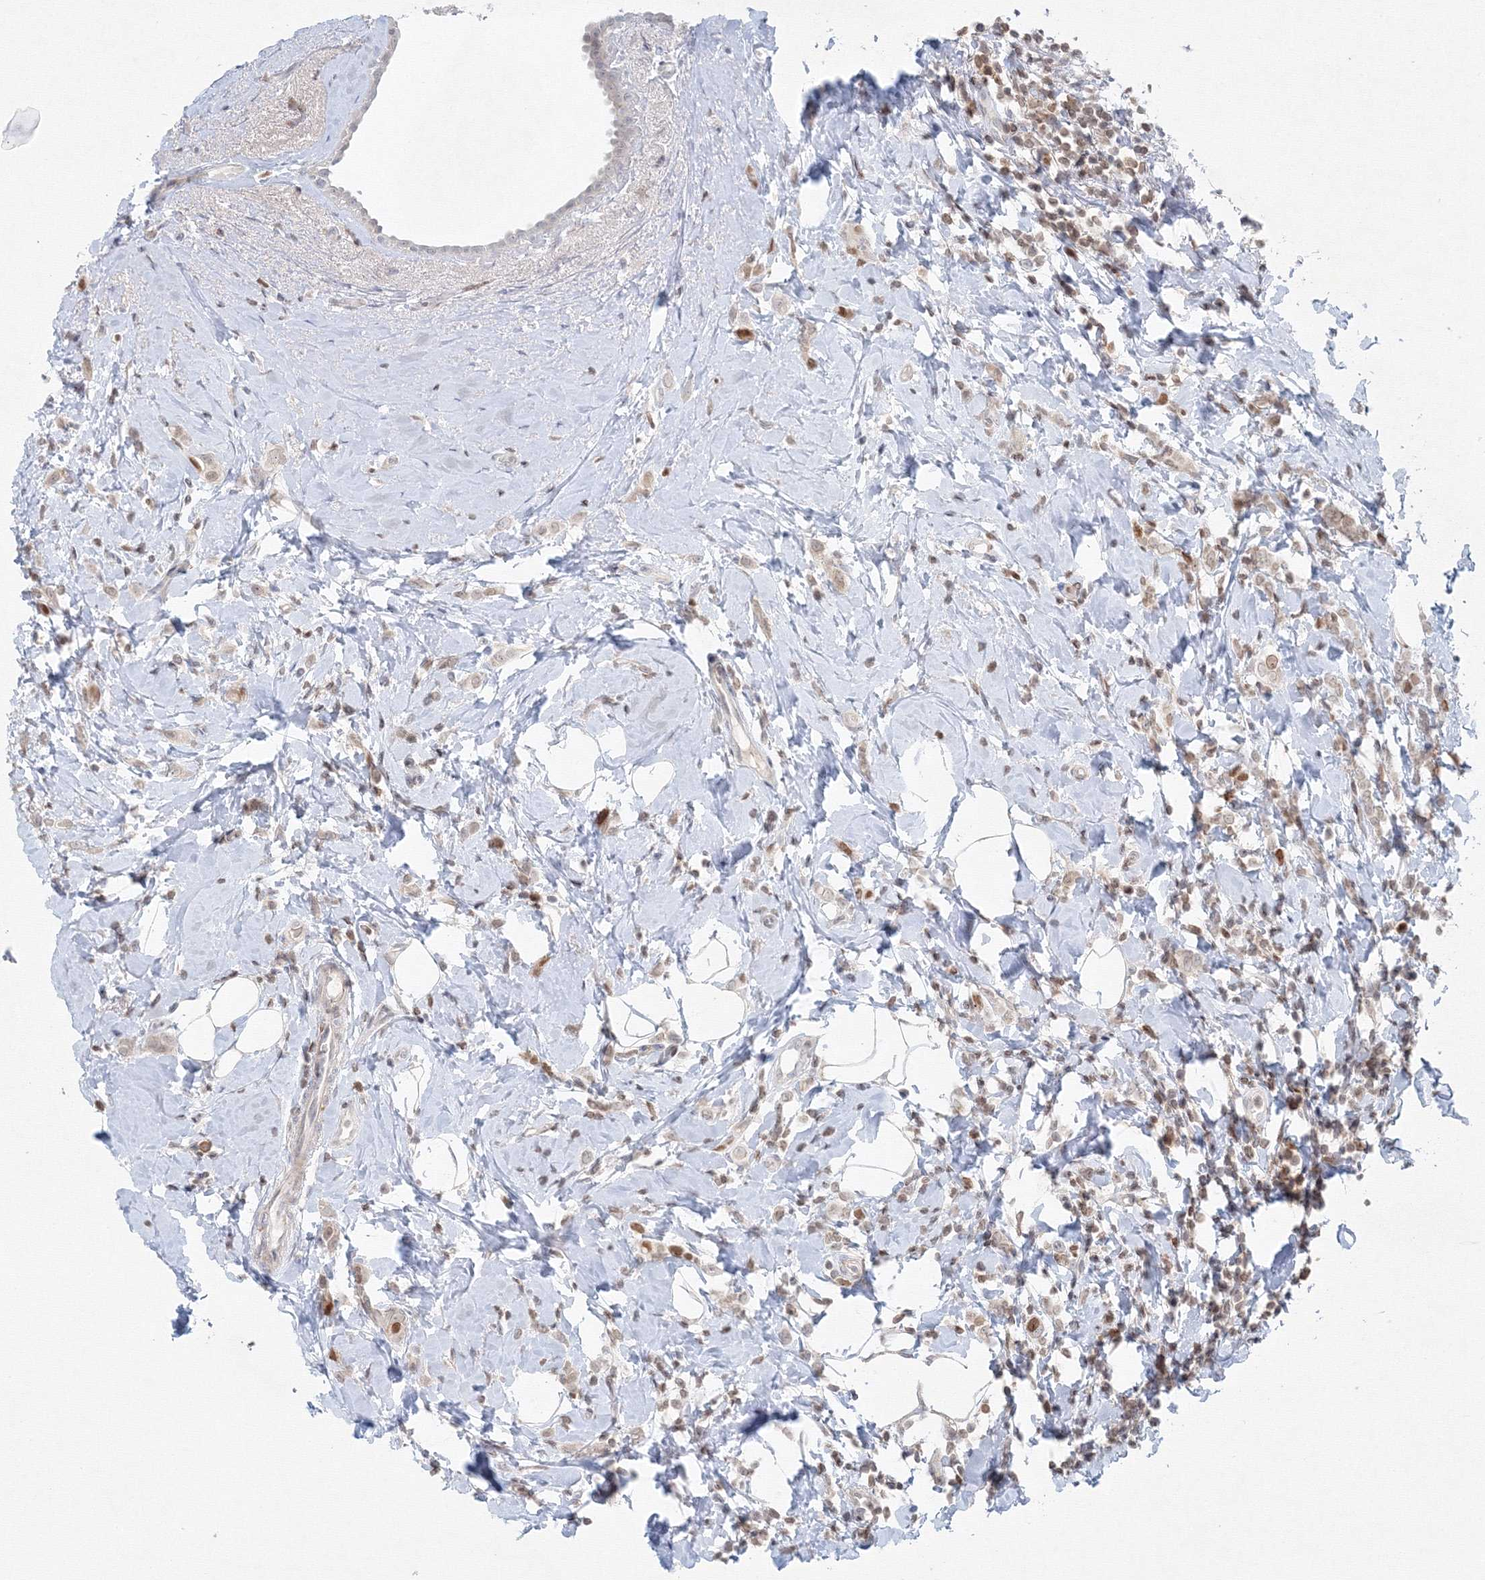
{"staining": {"intensity": "weak", "quantity": "25%-75%", "location": "nuclear"}, "tissue": "breast cancer", "cell_type": "Tumor cells", "image_type": "cancer", "snomed": [{"axis": "morphology", "description": "Lobular carcinoma"}, {"axis": "topography", "description": "Breast"}], "caption": "Brown immunohistochemical staining in human breast lobular carcinoma reveals weak nuclear positivity in approximately 25%-75% of tumor cells.", "gene": "KIF4A", "patient": {"sex": "female", "age": 47}}